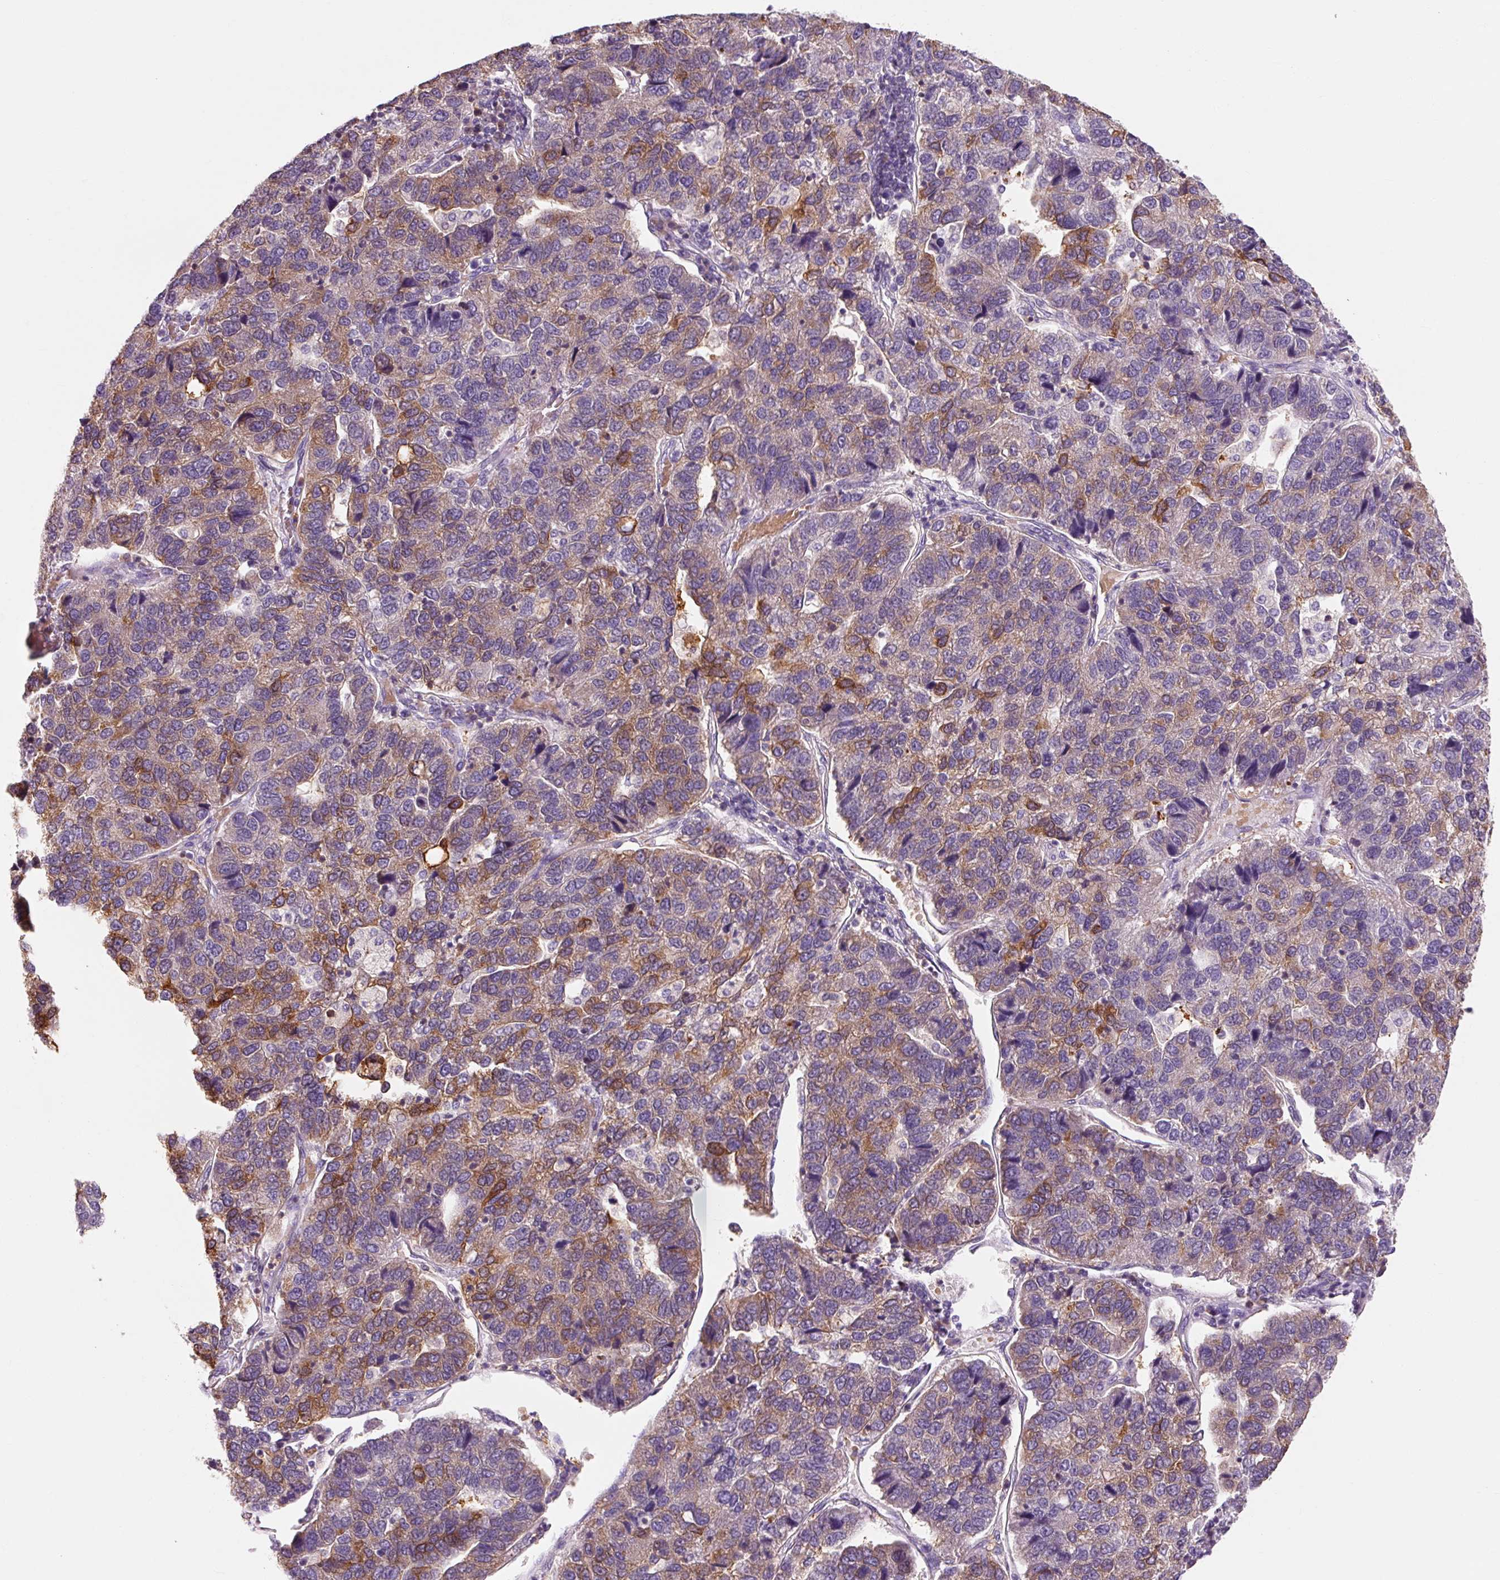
{"staining": {"intensity": "moderate", "quantity": "25%-75%", "location": "cytoplasmic/membranous"}, "tissue": "pancreatic cancer", "cell_type": "Tumor cells", "image_type": "cancer", "snomed": [{"axis": "morphology", "description": "Adenocarcinoma, NOS"}, {"axis": "topography", "description": "Pancreas"}], "caption": "Protein staining of pancreatic cancer (adenocarcinoma) tissue exhibits moderate cytoplasmic/membranous positivity in approximately 25%-75% of tumor cells.", "gene": "OR8K1", "patient": {"sex": "female", "age": 61}}